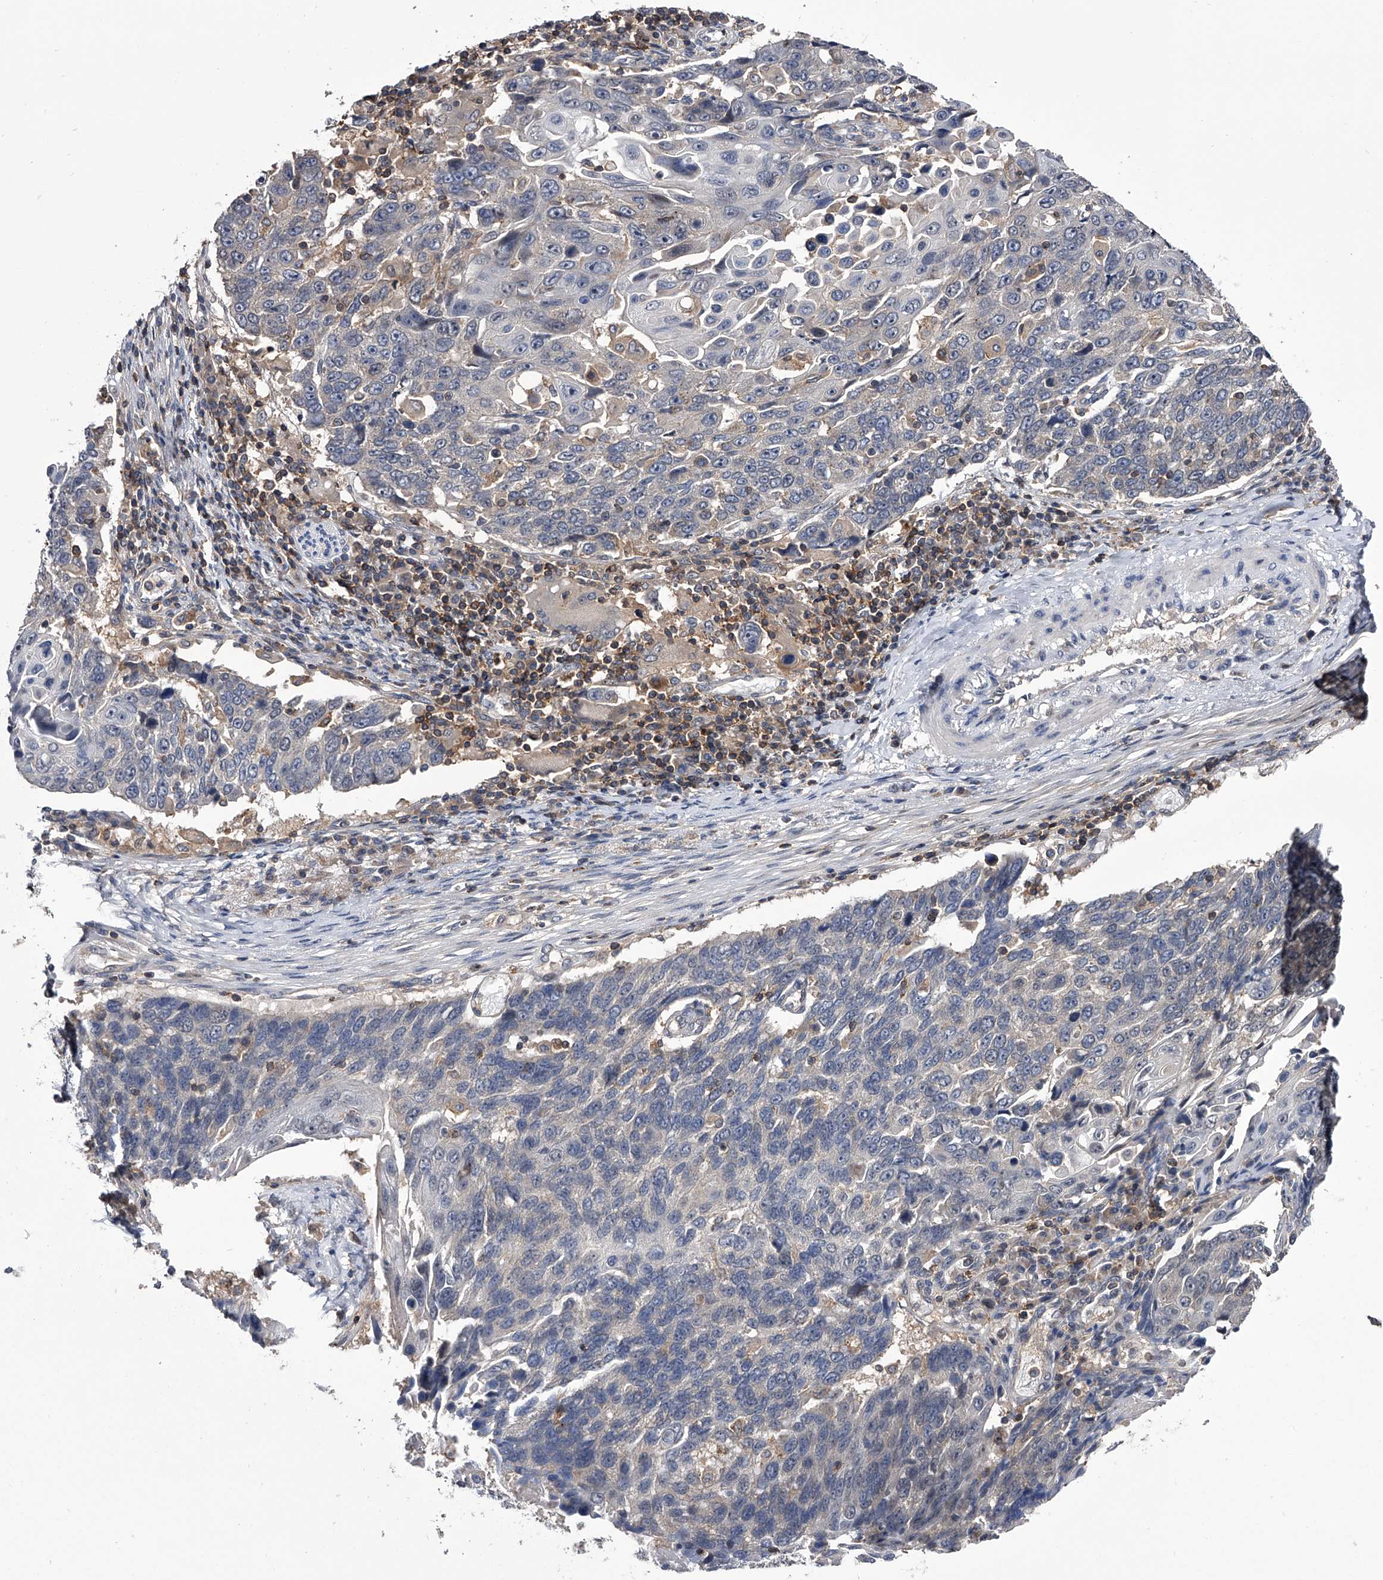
{"staining": {"intensity": "negative", "quantity": "none", "location": "none"}, "tissue": "lung cancer", "cell_type": "Tumor cells", "image_type": "cancer", "snomed": [{"axis": "morphology", "description": "Squamous cell carcinoma, NOS"}, {"axis": "topography", "description": "Lung"}], "caption": "The IHC image has no significant staining in tumor cells of lung squamous cell carcinoma tissue.", "gene": "PAN3", "patient": {"sex": "male", "age": 66}}